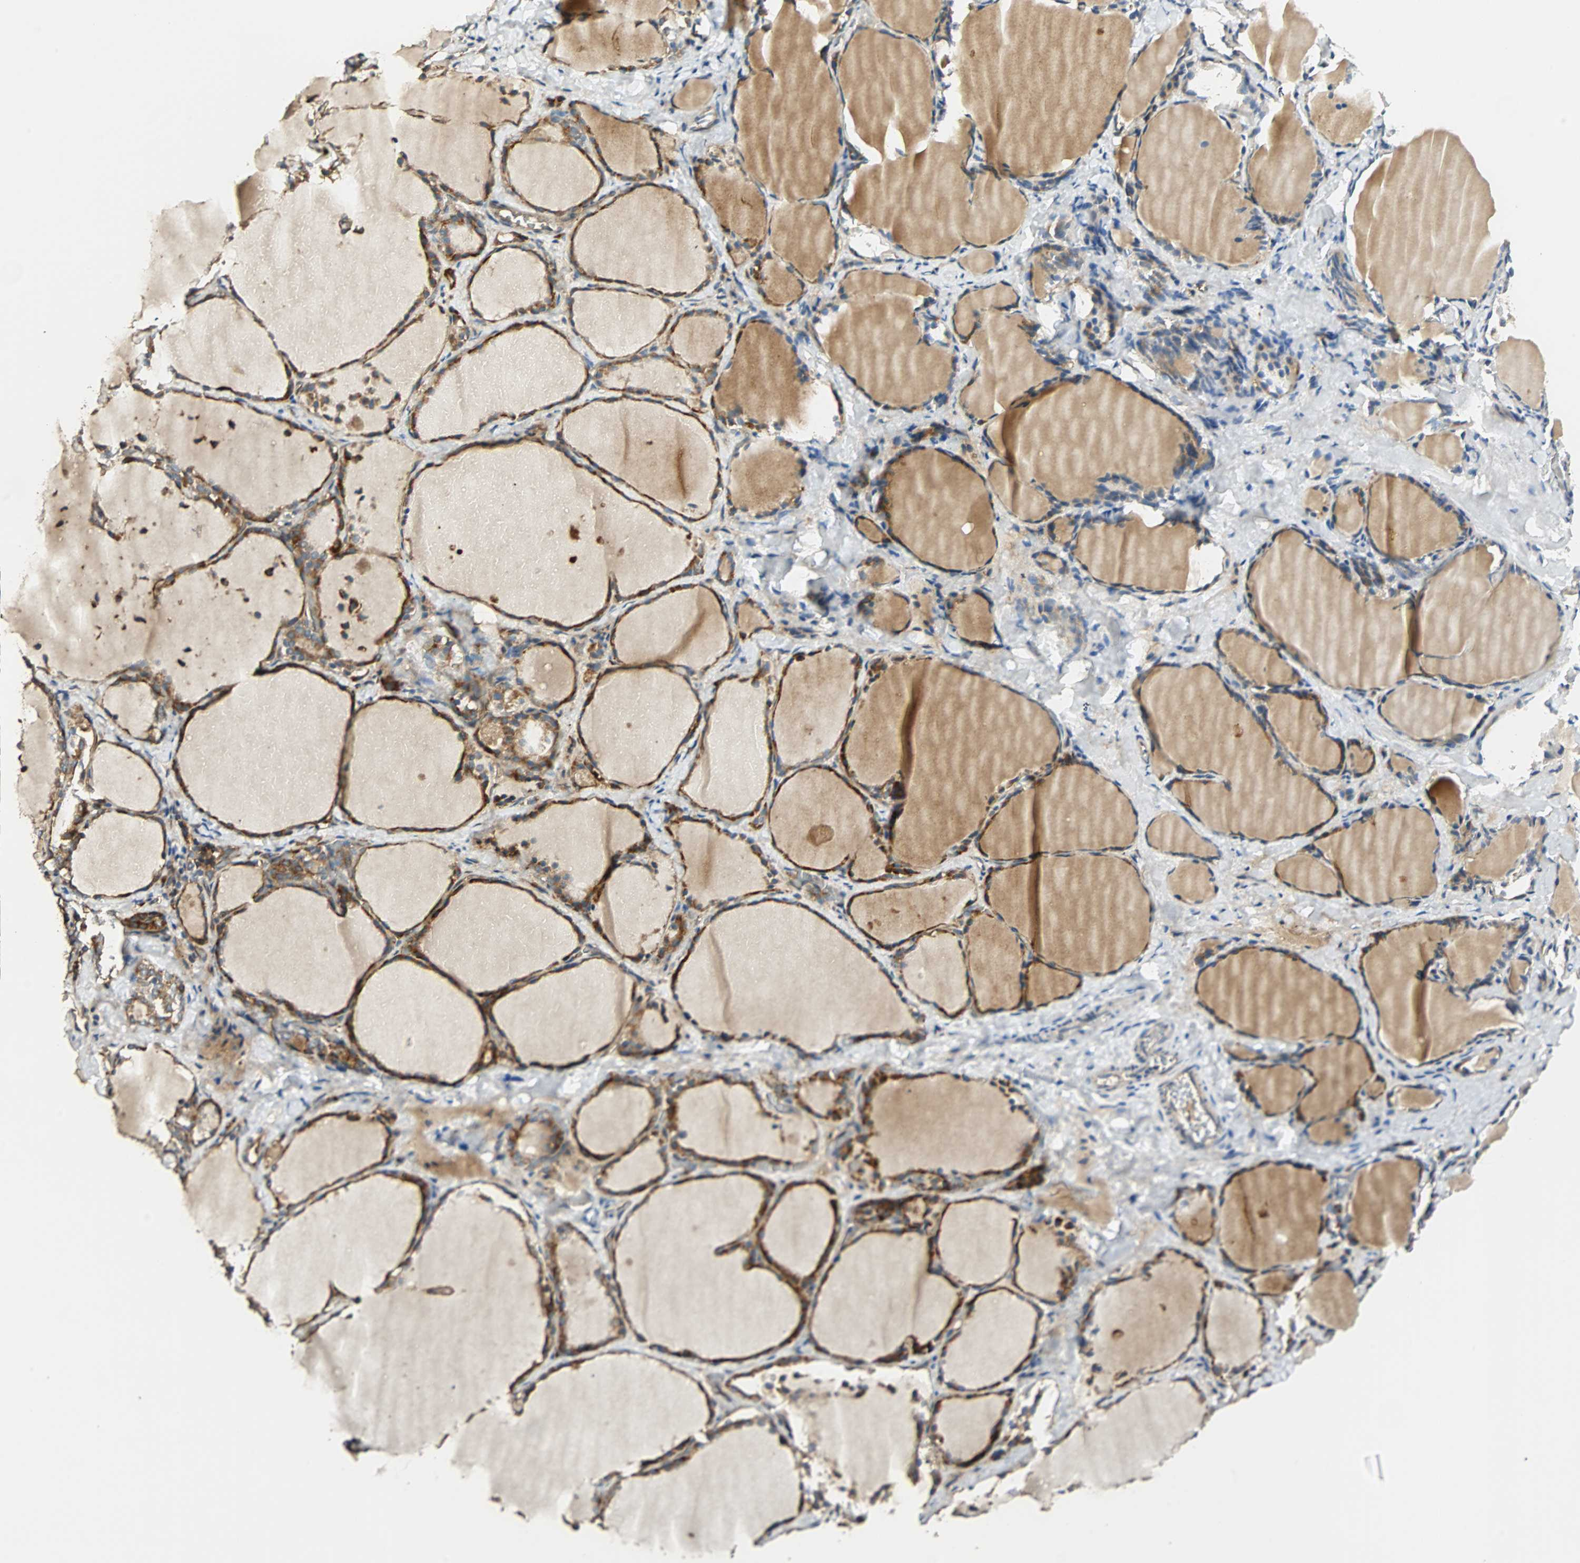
{"staining": {"intensity": "strong", "quantity": ">75%", "location": "cytoplasmic/membranous"}, "tissue": "thyroid gland", "cell_type": "Glandular cells", "image_type": "normal", "snomed": [{"axis": "morphology", "description": "Normal tissue, NOS"}, {"axis": "morphology", "description": "Papillary adenocarcinoma, NOS"}, {"axis": "topography", "description": "Thyroid gland"}], "caption": "The micrograph reveals immunohistochemical staining of normal thyroid gland. There is strong cytoplasmic/membranous expression is appreciated in about >75% of glandular cells.", "gene": "GALK1", "patient": {"sex": "female", "age": 30}}